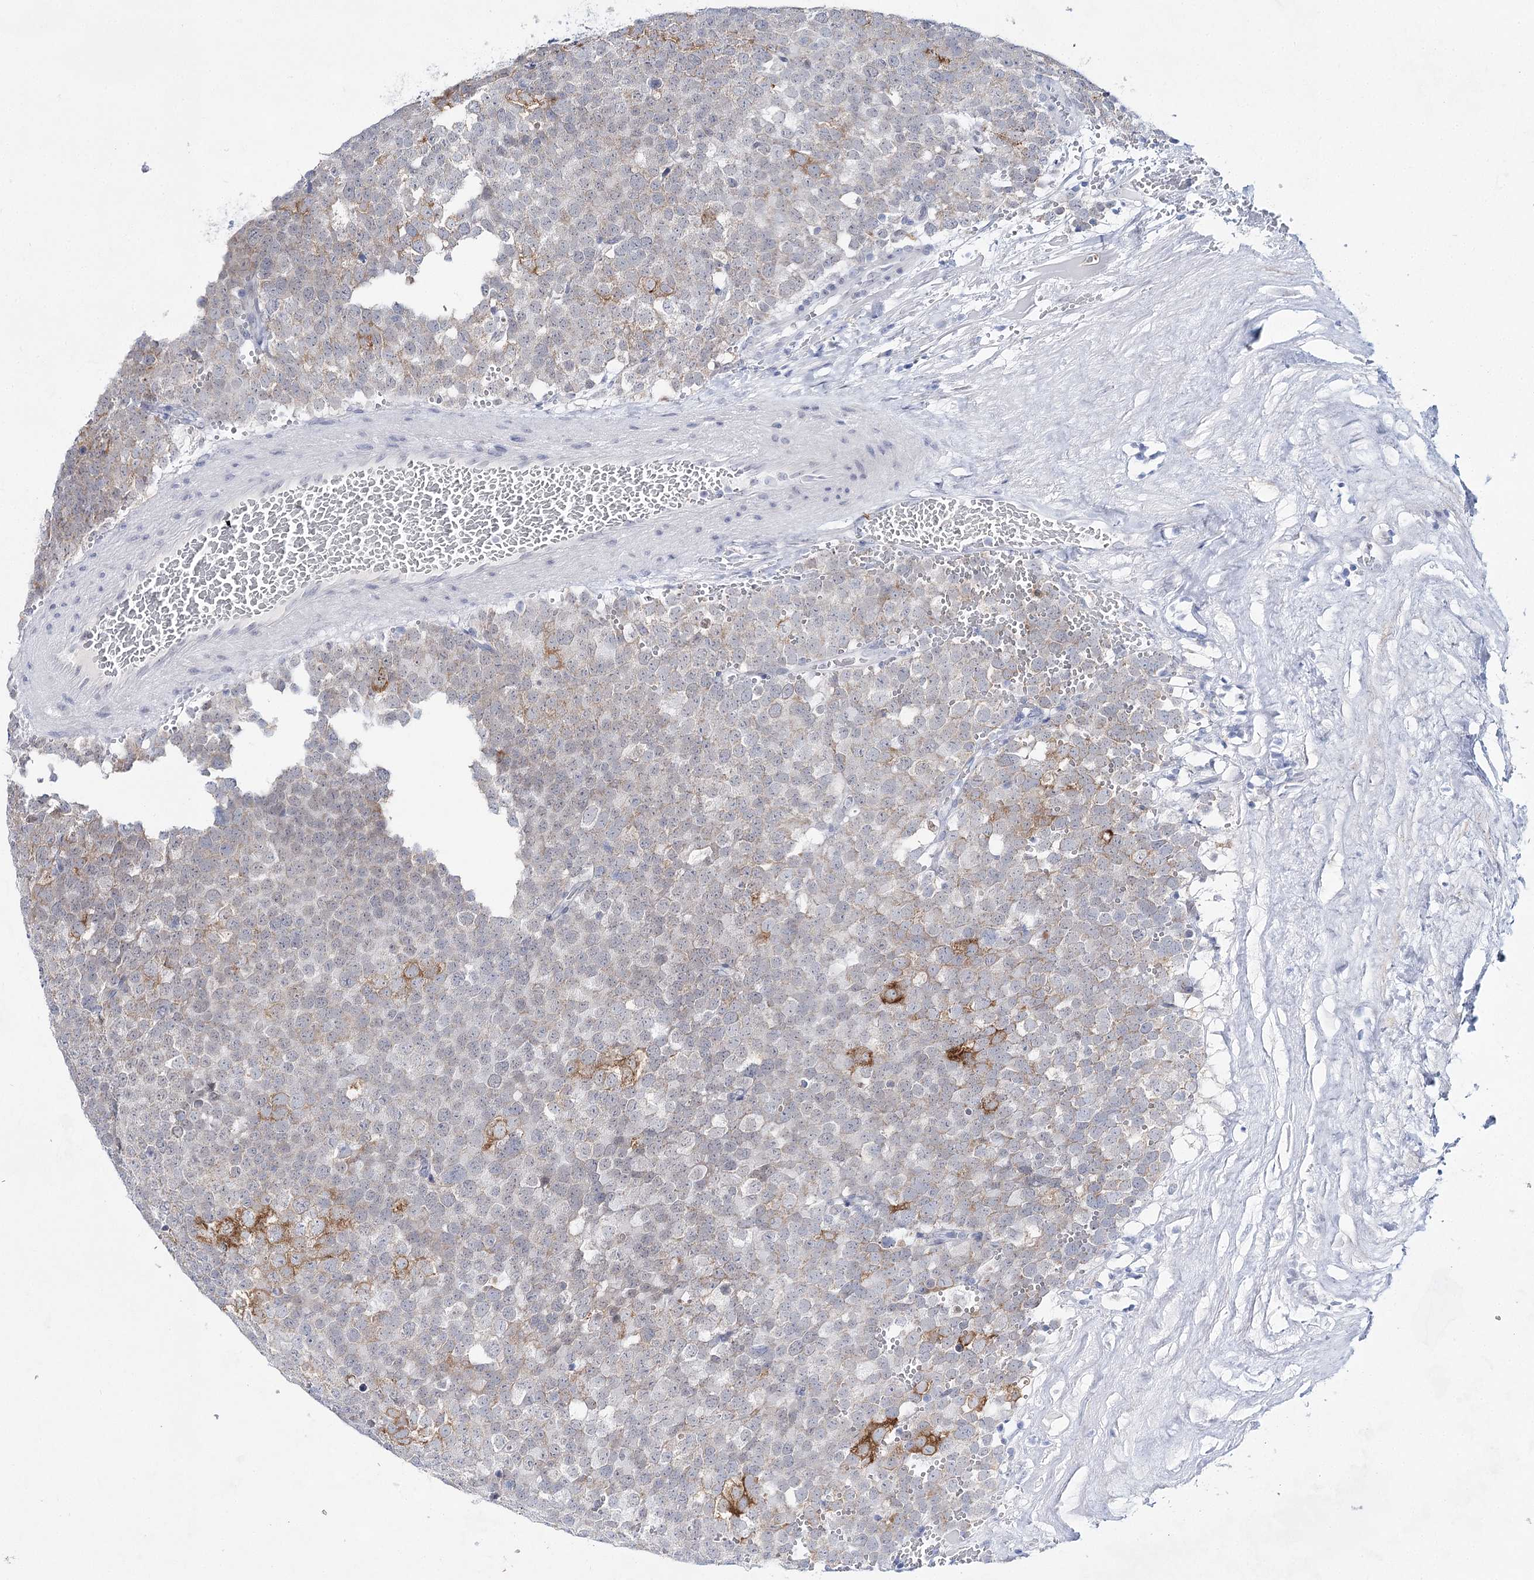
{"staining": {"intensity": "moderate", "quantity": "<25%", "location": "cytoplasmic/membranous"}, "tissue": "testis cancer", "cell_type": "Tumor cells", "image_type": "cancer", "snomed": [{"axis": "morphology", "description": "Seminoma, NOS"}, {"axis": "topography", "description": "Testis"}], "caption": "Immunohistochemical staining of testis cancer (seminoma) exhibits low levels of moderate cytoplasmic/membranous protein staining in approximately <25% of tumor cells. The staining was performed using DAB (3,3'-diaminobenzidine), with brown indicating positive protein expression. Nuclei are stained blue with hematoxylin.", "gene": "BPHL", "patient": {"sex": "male", "age": 71}}